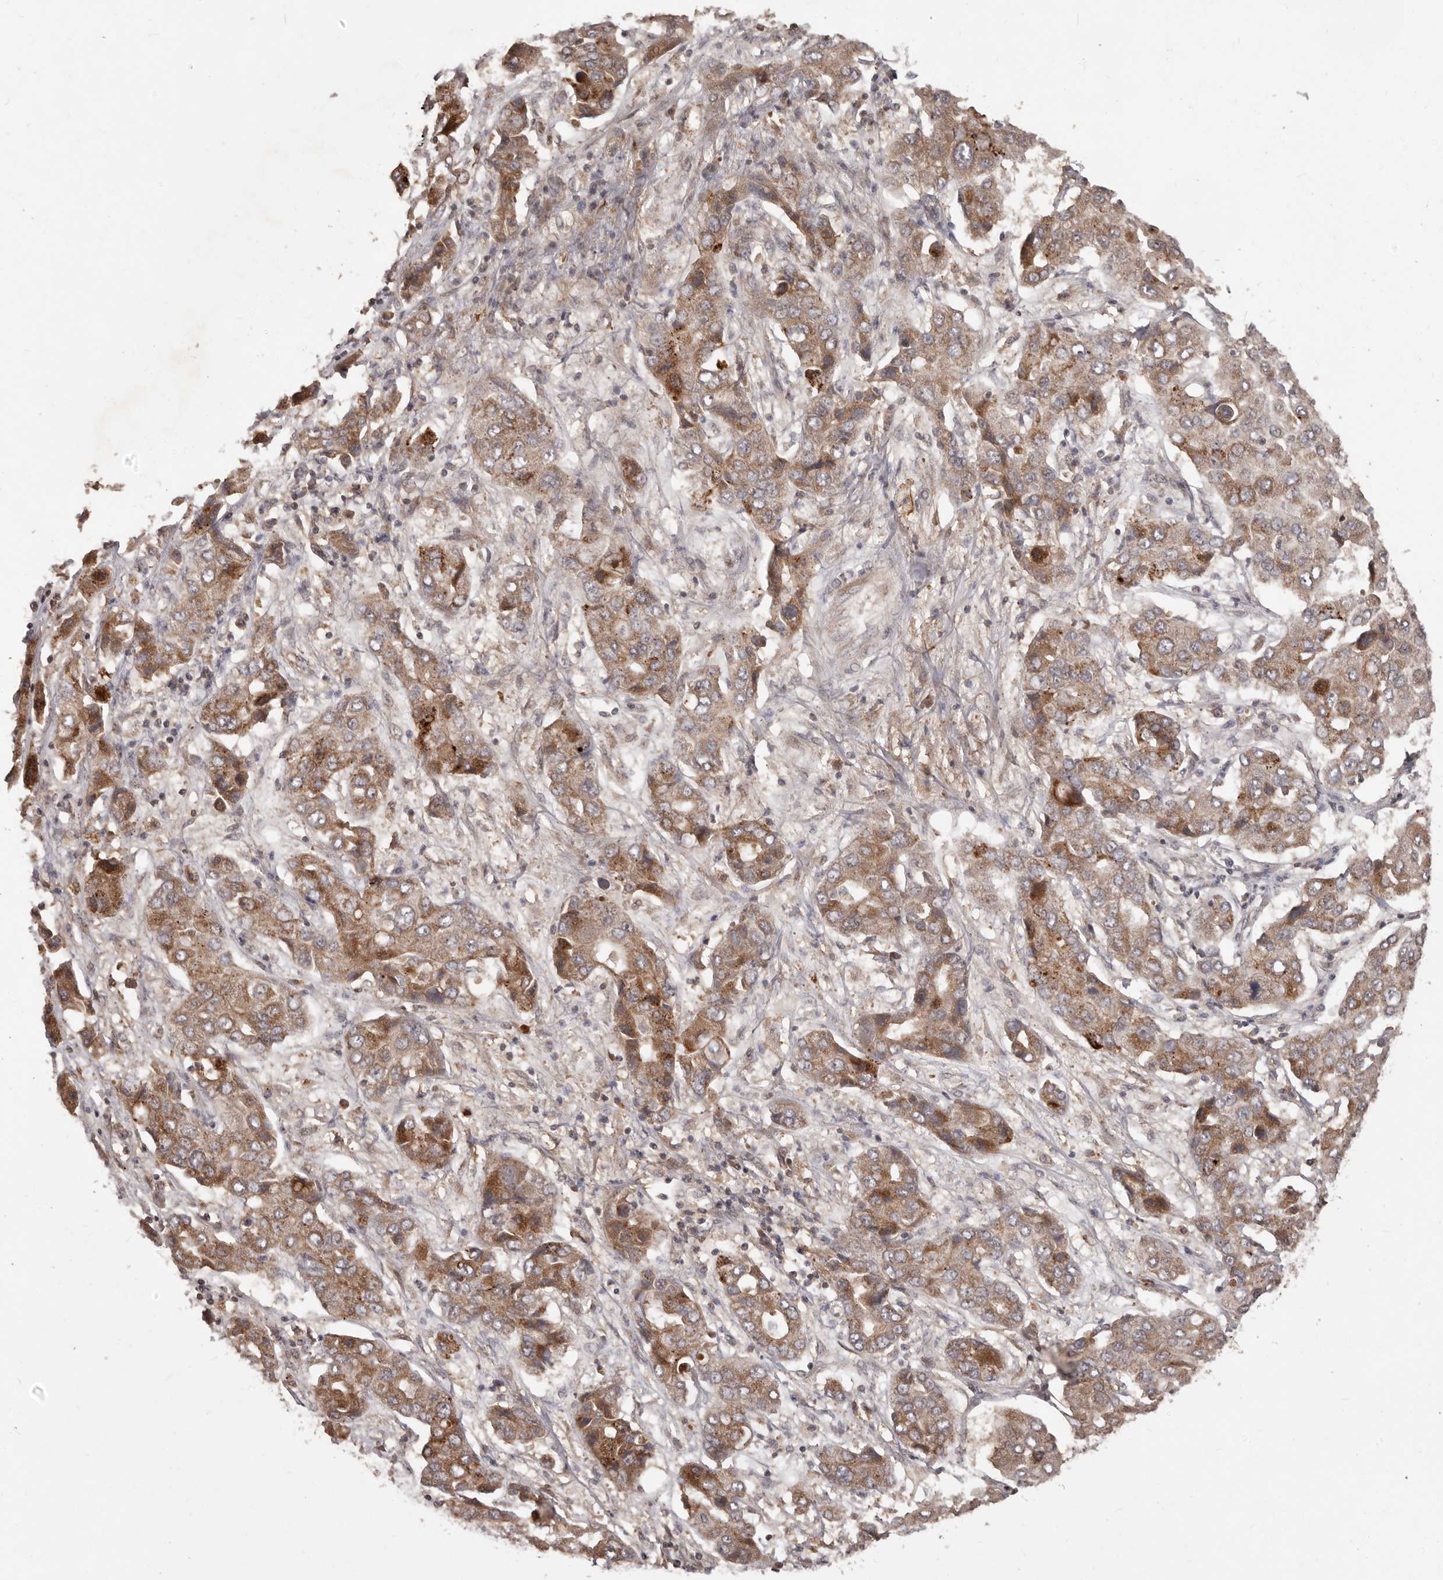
{"staining": {"intensity": "strong", "quantity": "25%-75%", "location": "cytoplasmic/membranous"}, "tissue": "liver cancer", "cell_type": "Tumor cells", "image_type": "cancer", "snomed": [{"axis": "morphology", "description": "Cholangiocarcinoma"}, {"axis": "topography", "description": "Liver"}], "caption": "Liver cancer was stained to show a protein in brown. There is high levels of strong cytoplasmic/membranous positivity in approximately 25%-75% of tumor cells.", "gene": "MTO1", "patient": {"sex": "male", "age": 67}}